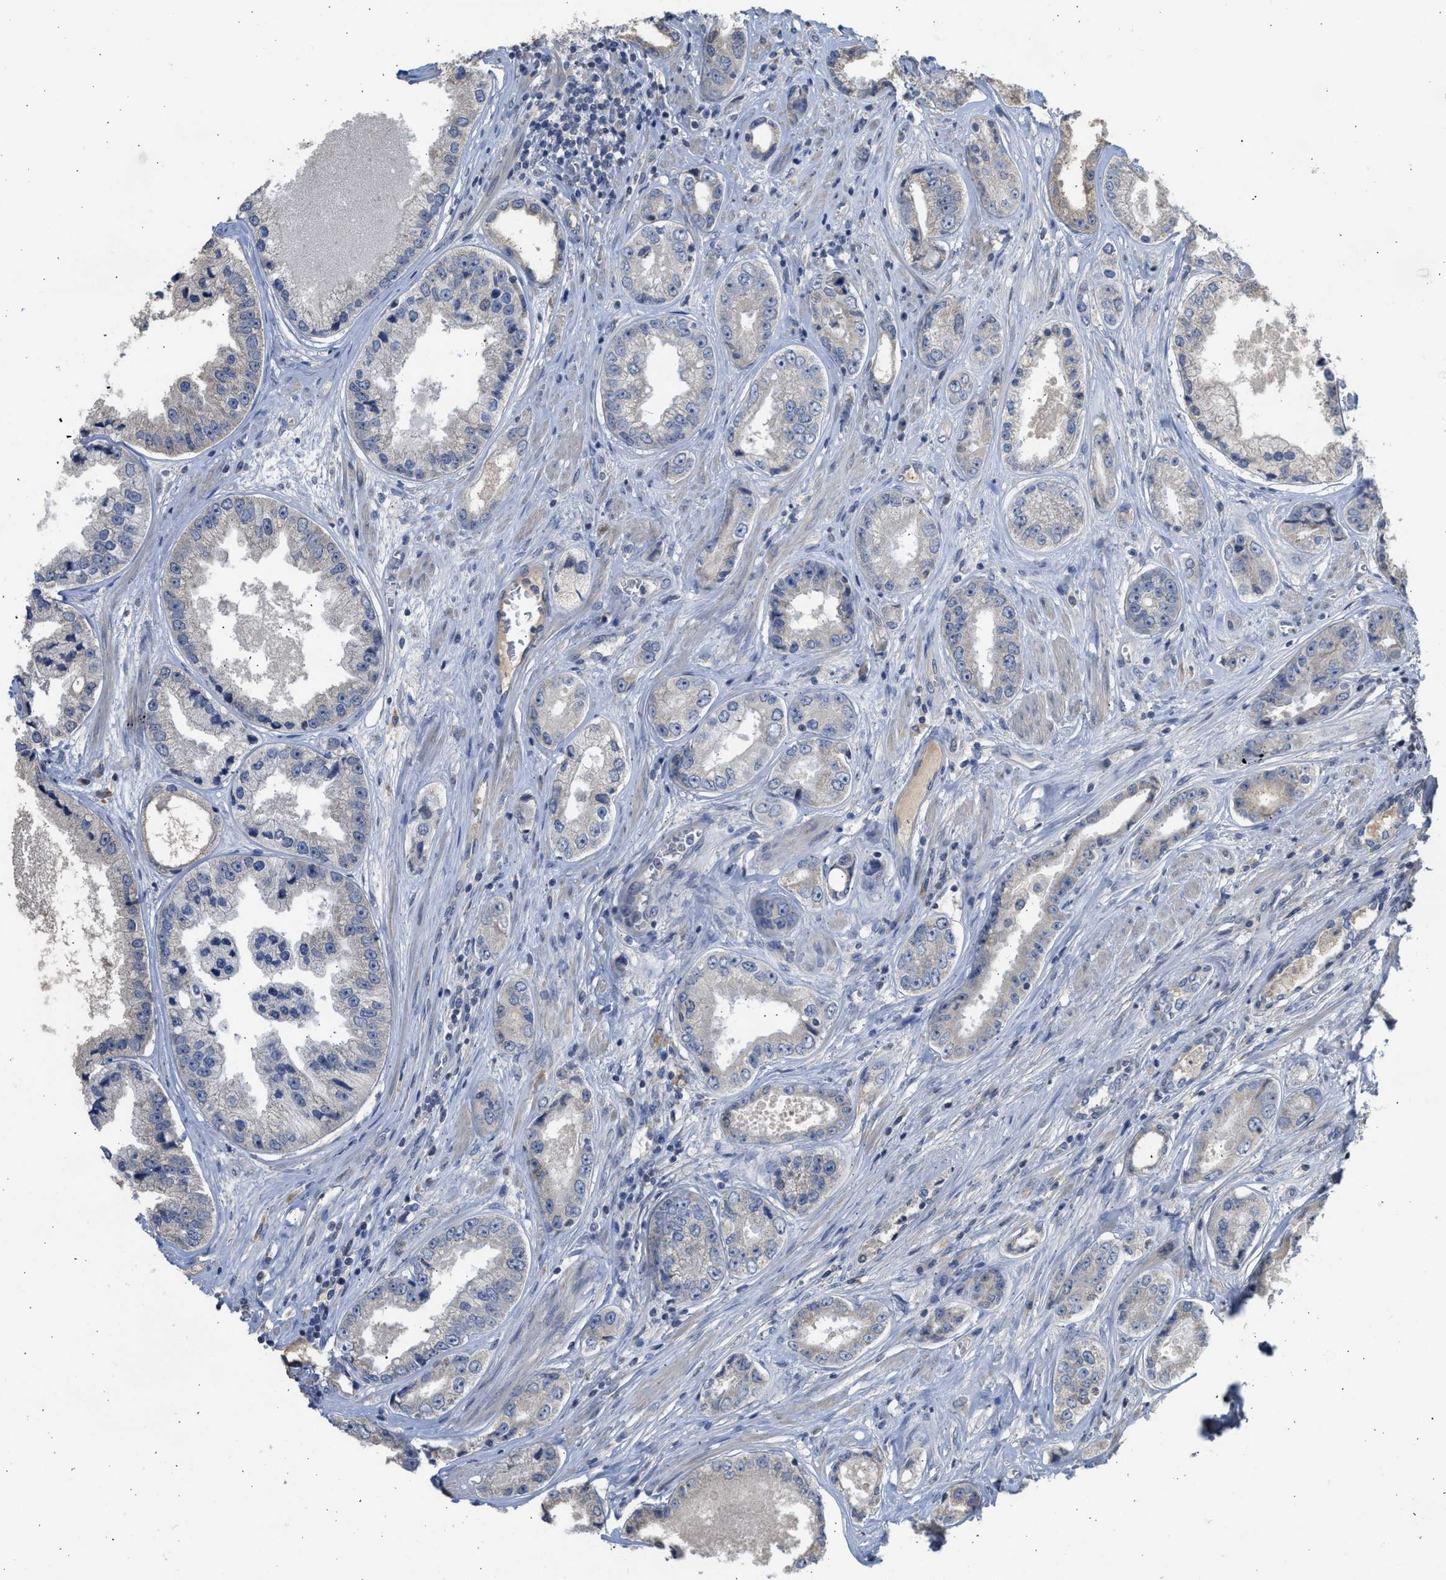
{"staining": {"intensity": "negative", "quantity": "none", "location": "none"}, "tissue": "prostate cancer", "cell_type": "Tumor cells", "image_type": "cancer", "snomed": [{"axis": "morphology", "description": "Adenocarcinoma, High grade"}, {"axis": "topography", "description": "Prostate"}], "caption": "Tumor cells are negative for brown protein staining in prostate cancer (high-grade adenocarcinoma). The staining was performed using DAB to visualize the protein expression in brown, while the nuclei were stained in blue with hematoxylin (Magnification: 20x).", "gene": "SULT2A1", "patient": {"sex": "male", "age": 61}}